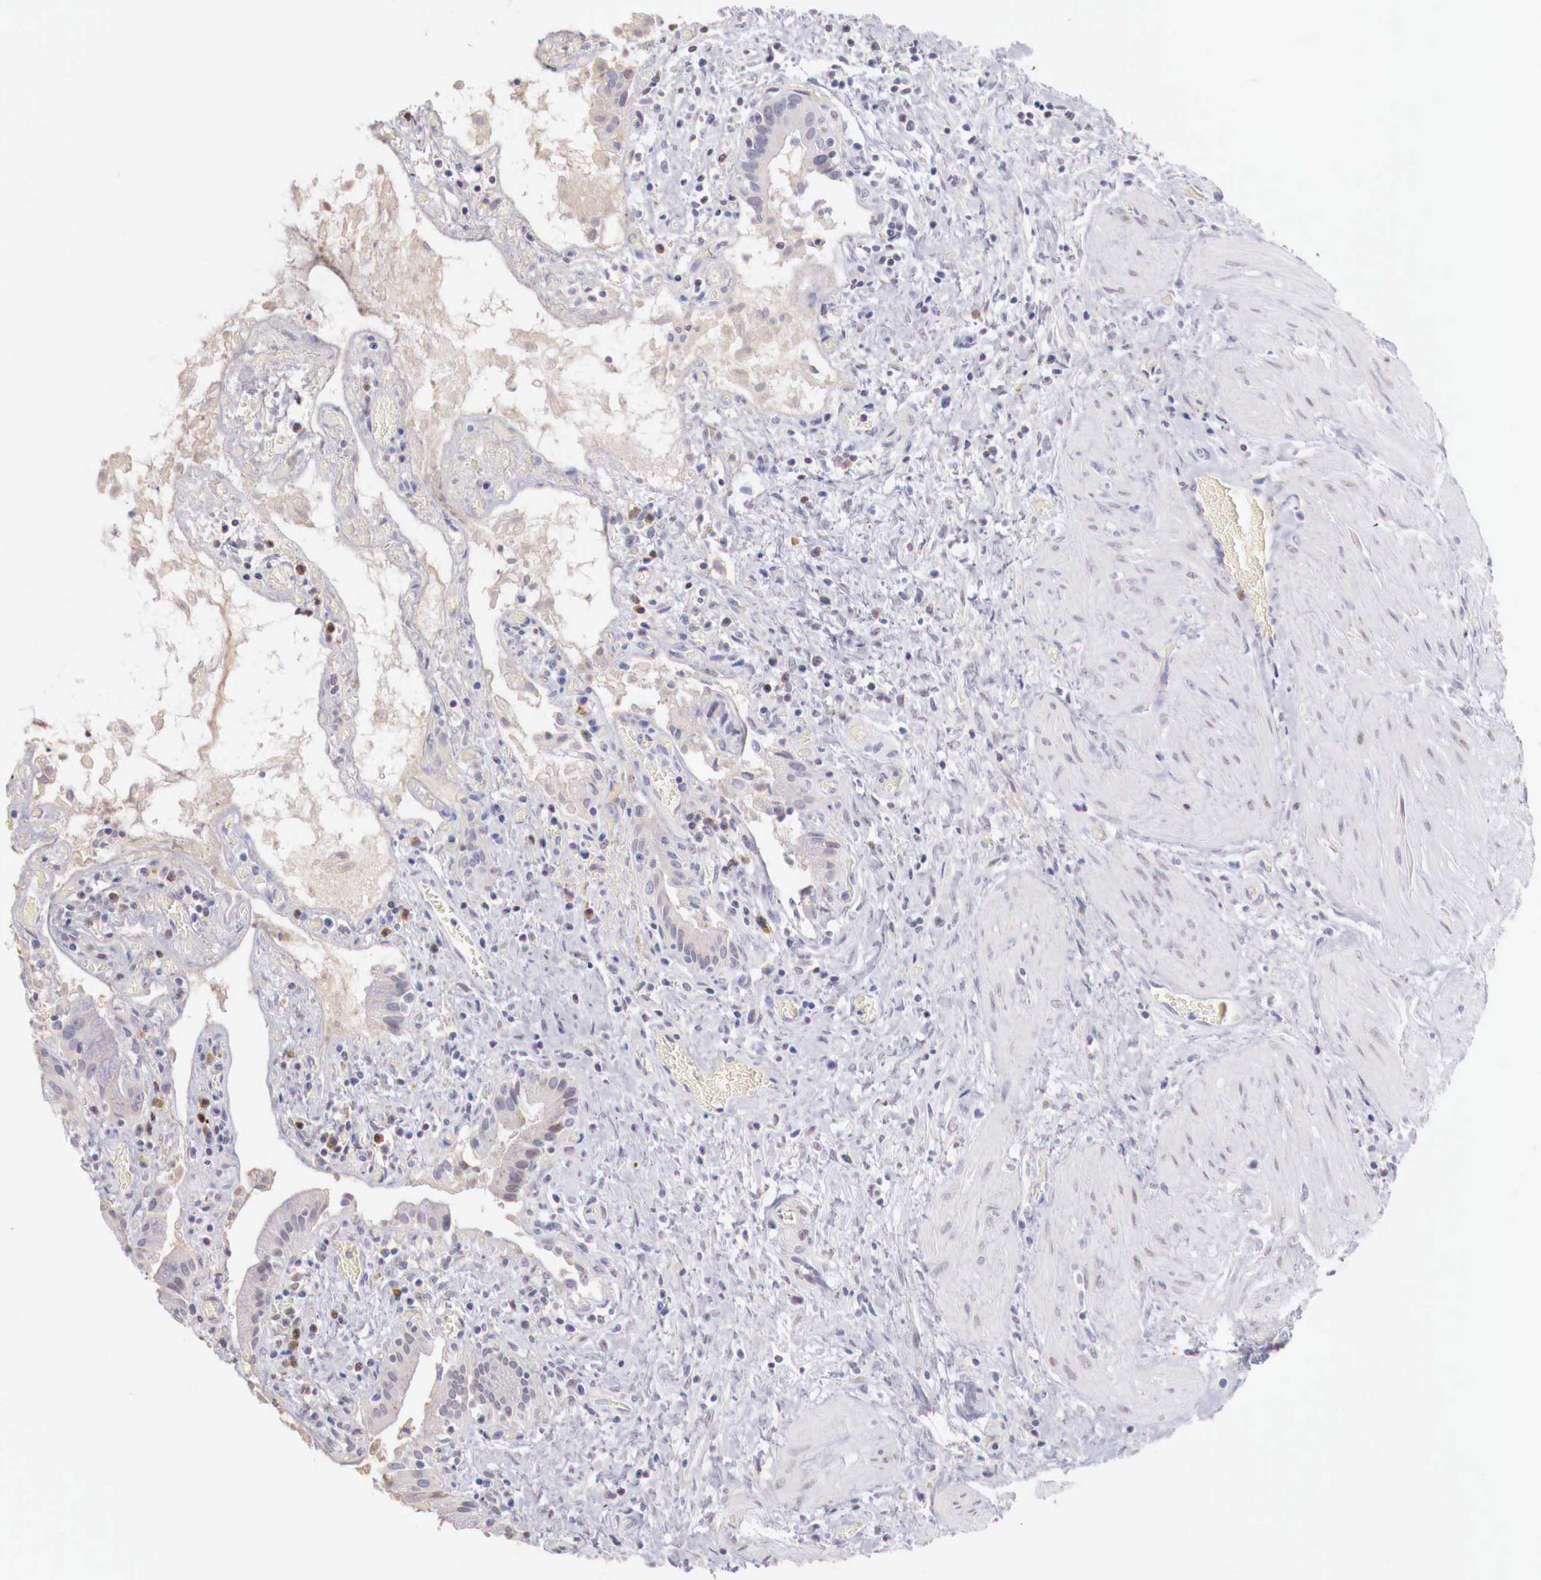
{"staining": {"intensity": "weak", "quantity": "<25%", "location": "cytoplasmic/membranous"}, "tissue": "gallbladder", "cell_type": "Glandular cells", "image_type": "normal", "snomed": [{"axis": "morphology", "description": "Normal tissue, NOS"}, {"axis": "topography", "description": "Gallbladder"}], "caption": "Glandular cells are negative for brown protein staining in unremarkable gallbladder. The staining is performed using DAB brown chromogen with nuclei counter-stained in using hematoxylin.", "gene": "XPNPEP2", "patient": {"sex": "male", "age": 73}}